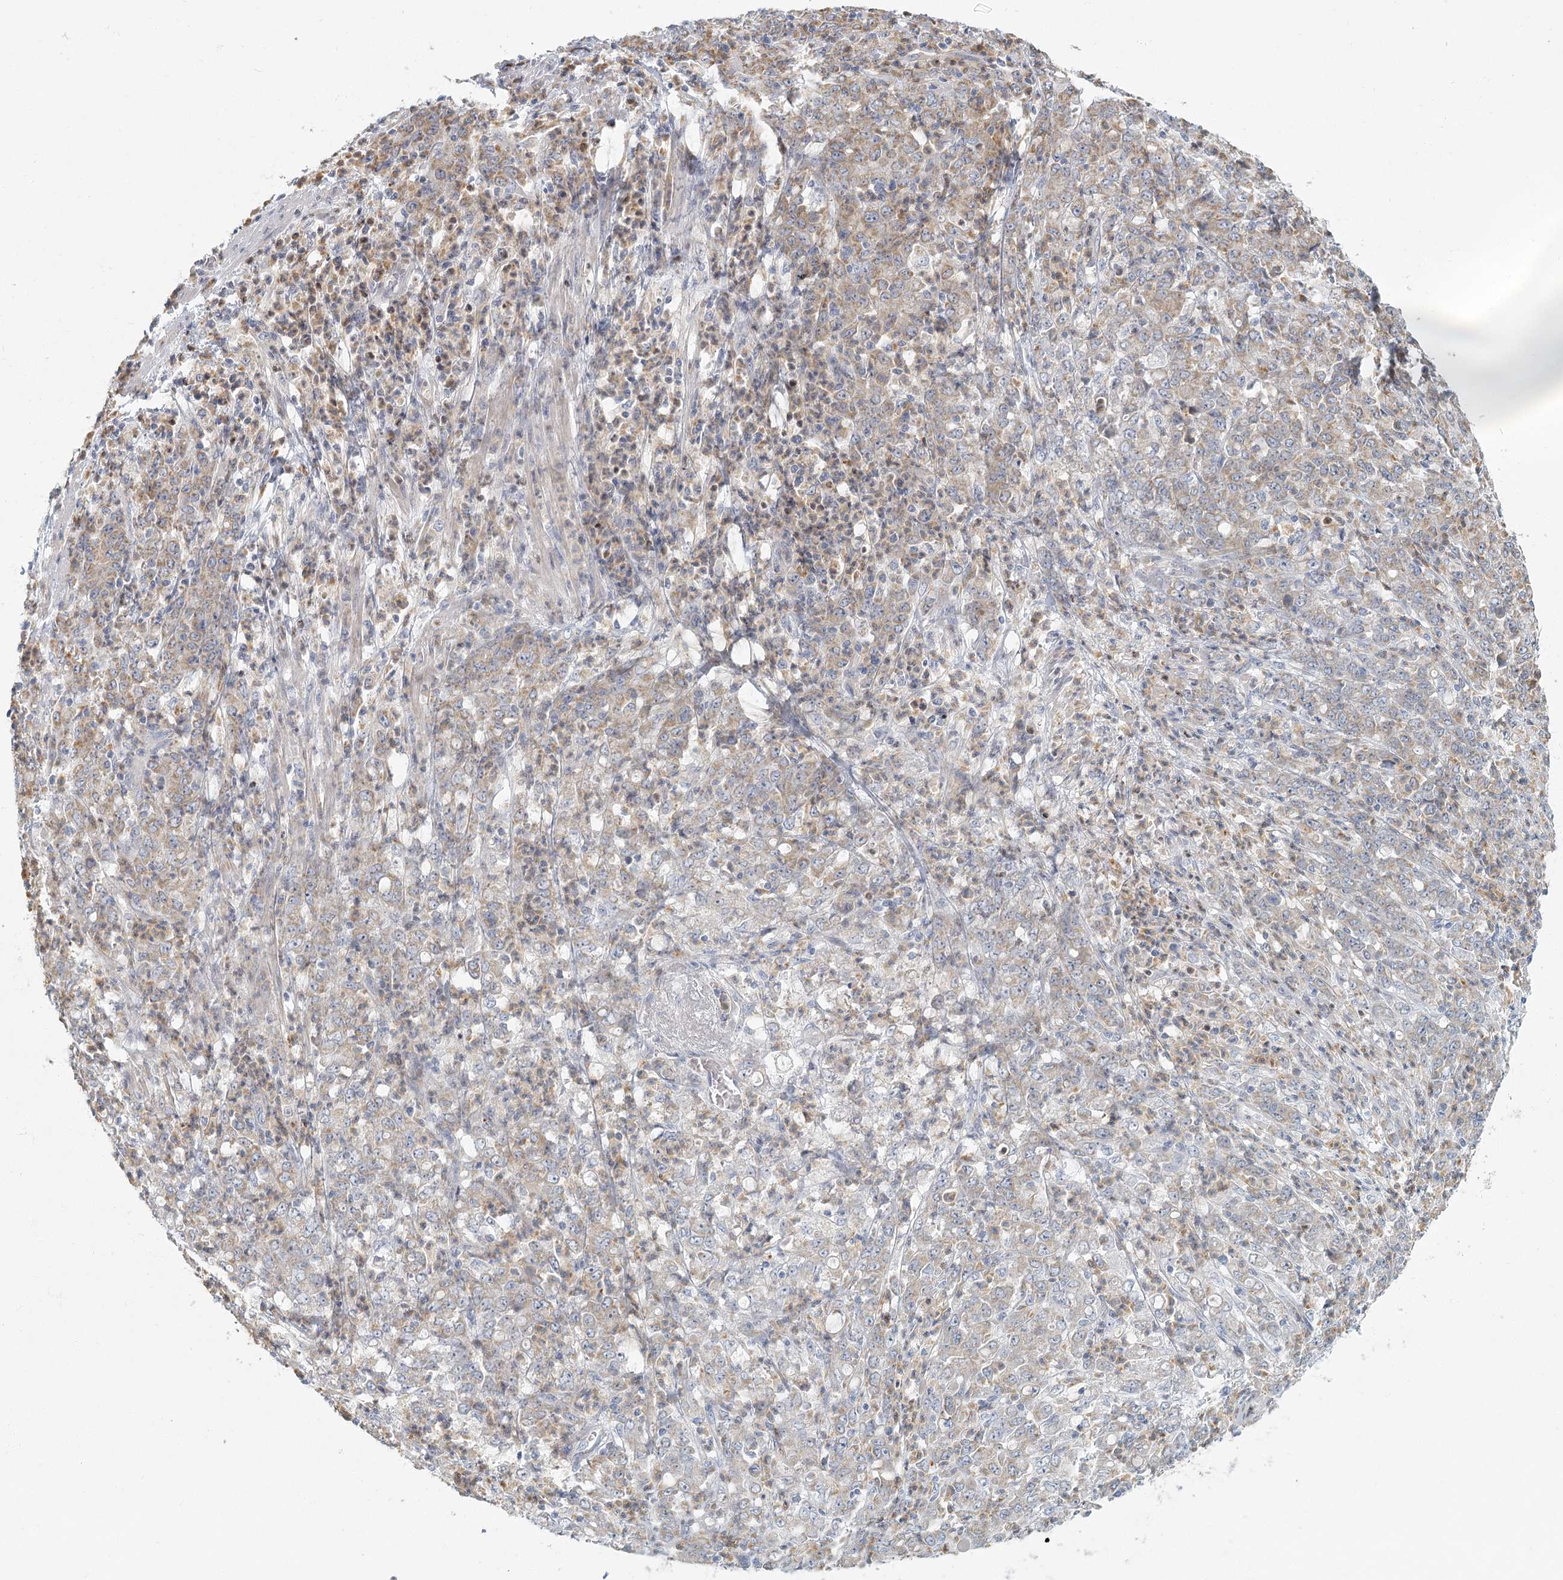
{"staining": {"intensity": "weak", "quantity": "25%-75%", "location": "cytoplasmic/membranous"}, "tissue": "stomach cancer", "cell_type": "Tumor cells", "image_type": "cancer", "snomed": [{"axis": "morphology", "description": "Adenocarcinoma, NOS"}, {"axis": "topography", "description": "Stomach, lower"}], "caption": "Weak cytoplasmic/membranous positivity is present in approximately 25%-75% of tumor cells in stomach adenocarcinoma.", "gene": "FAM110C", "patient": {"sex": "female", "age": 71}}